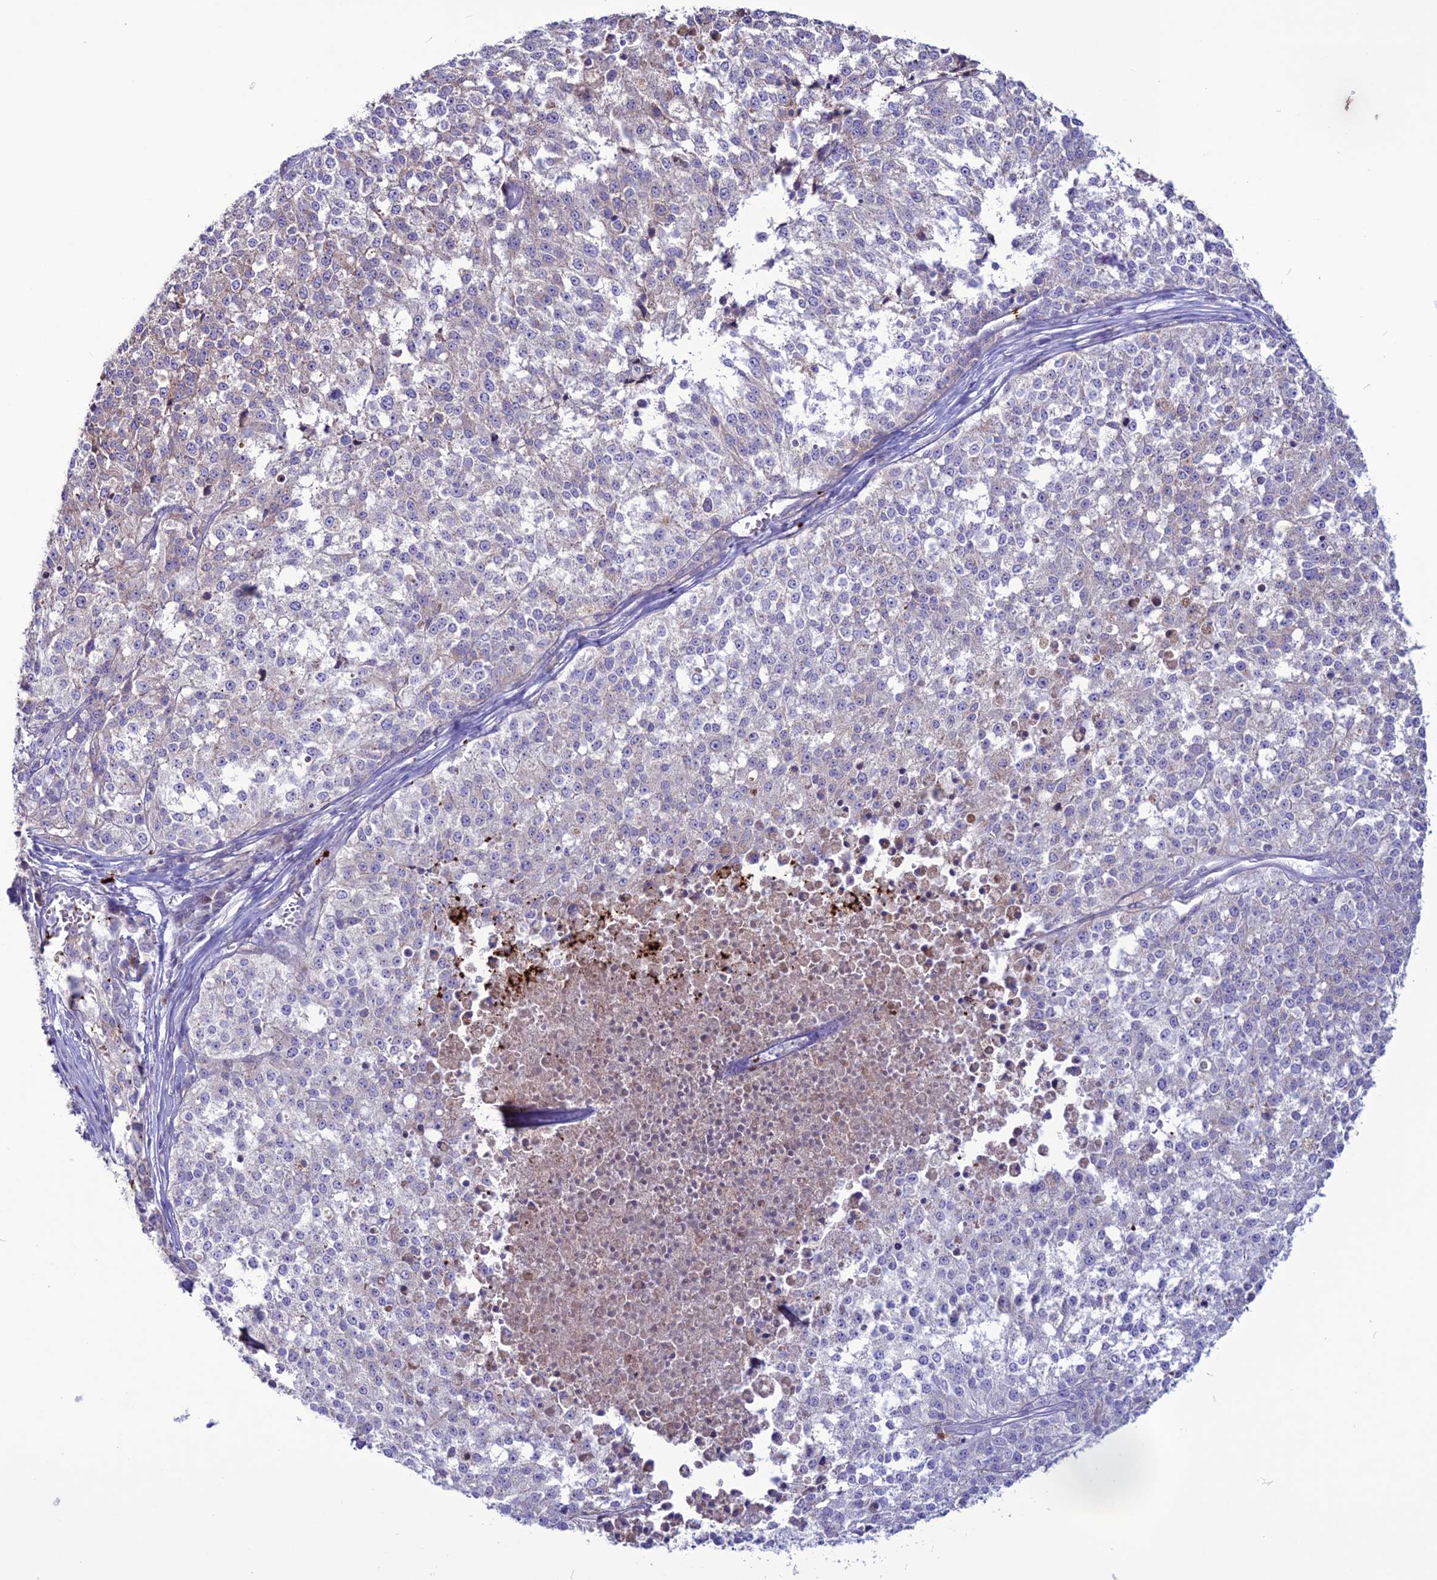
{"staining": {"intensity": "negative", "quantity": "none", "location": "none"}, "tissue": "melanoma", "cell_type": "Tumor cells", "image_type": "cancer", "snomed": [{"axis": "morphology", "description": "Malignant melanoma, NOS"}, {"axis": "topography", "description": "Skin"}], "caption": "A high-resolution micrograph shows immunohistochemistry (IHC) staining of malignant melanoma, which displays no significant positivity in tumor cells.", "gene": "C21orf140", "patient": {"sex": "female", "age": 64}}